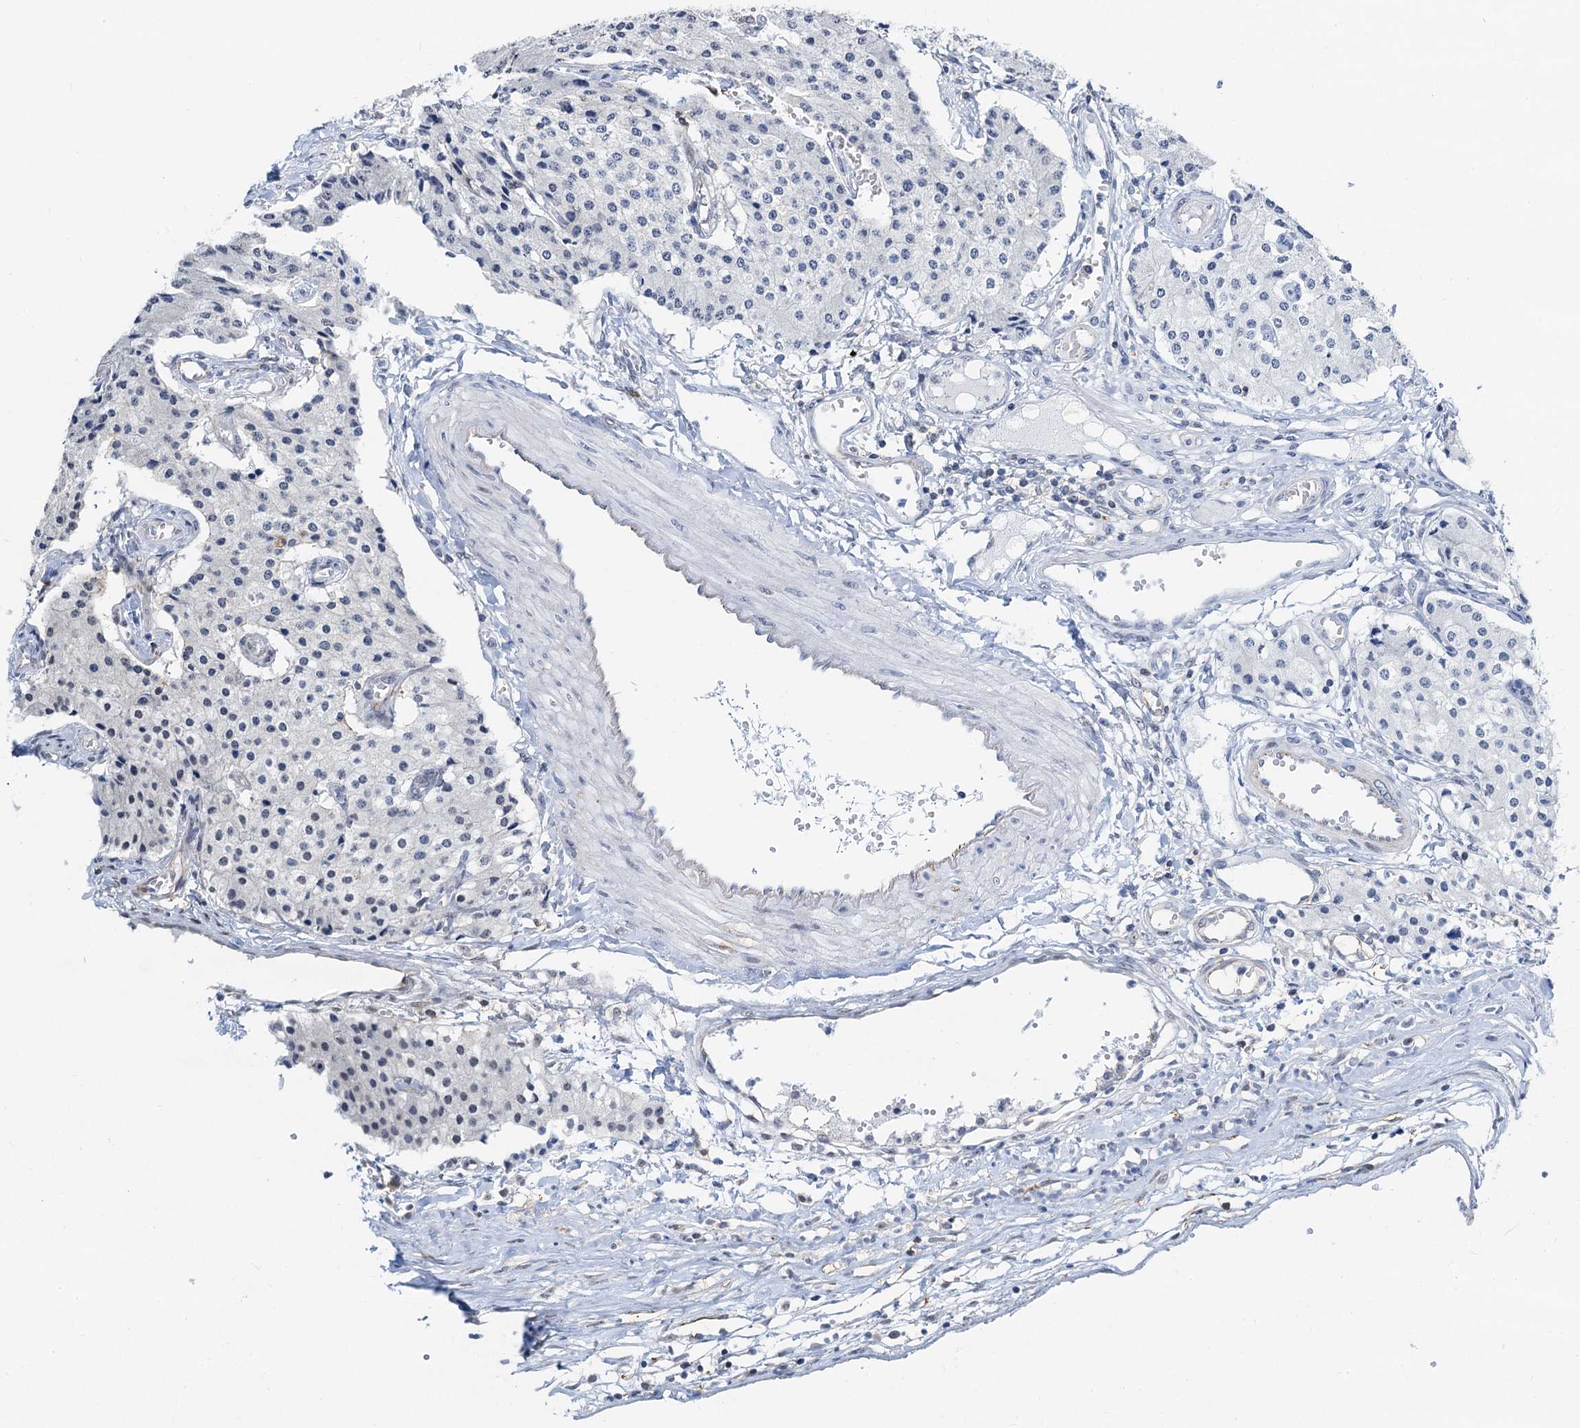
{"staining": {"intensity": "negative", "quantity": "none", "location": "none"}, "tissue": "carcinoid", "cell_type": "Tumor cells", "image_type": "cancer", "snomed": [{"axis": "morphology", "description": "Carcinoid, malignant, NOS"}, {"axis": "topography", "description": "Colon"}], "caption": "A photomicrograph of carcinoid stained for a protein exhibits no brown staining in tumor cells. The staining is performed using DAB brown chromogen with nuclei counter-stained in using hematoxylin.", "gene": "TMA16", "patient": {"sex": "female", "age": 52}}